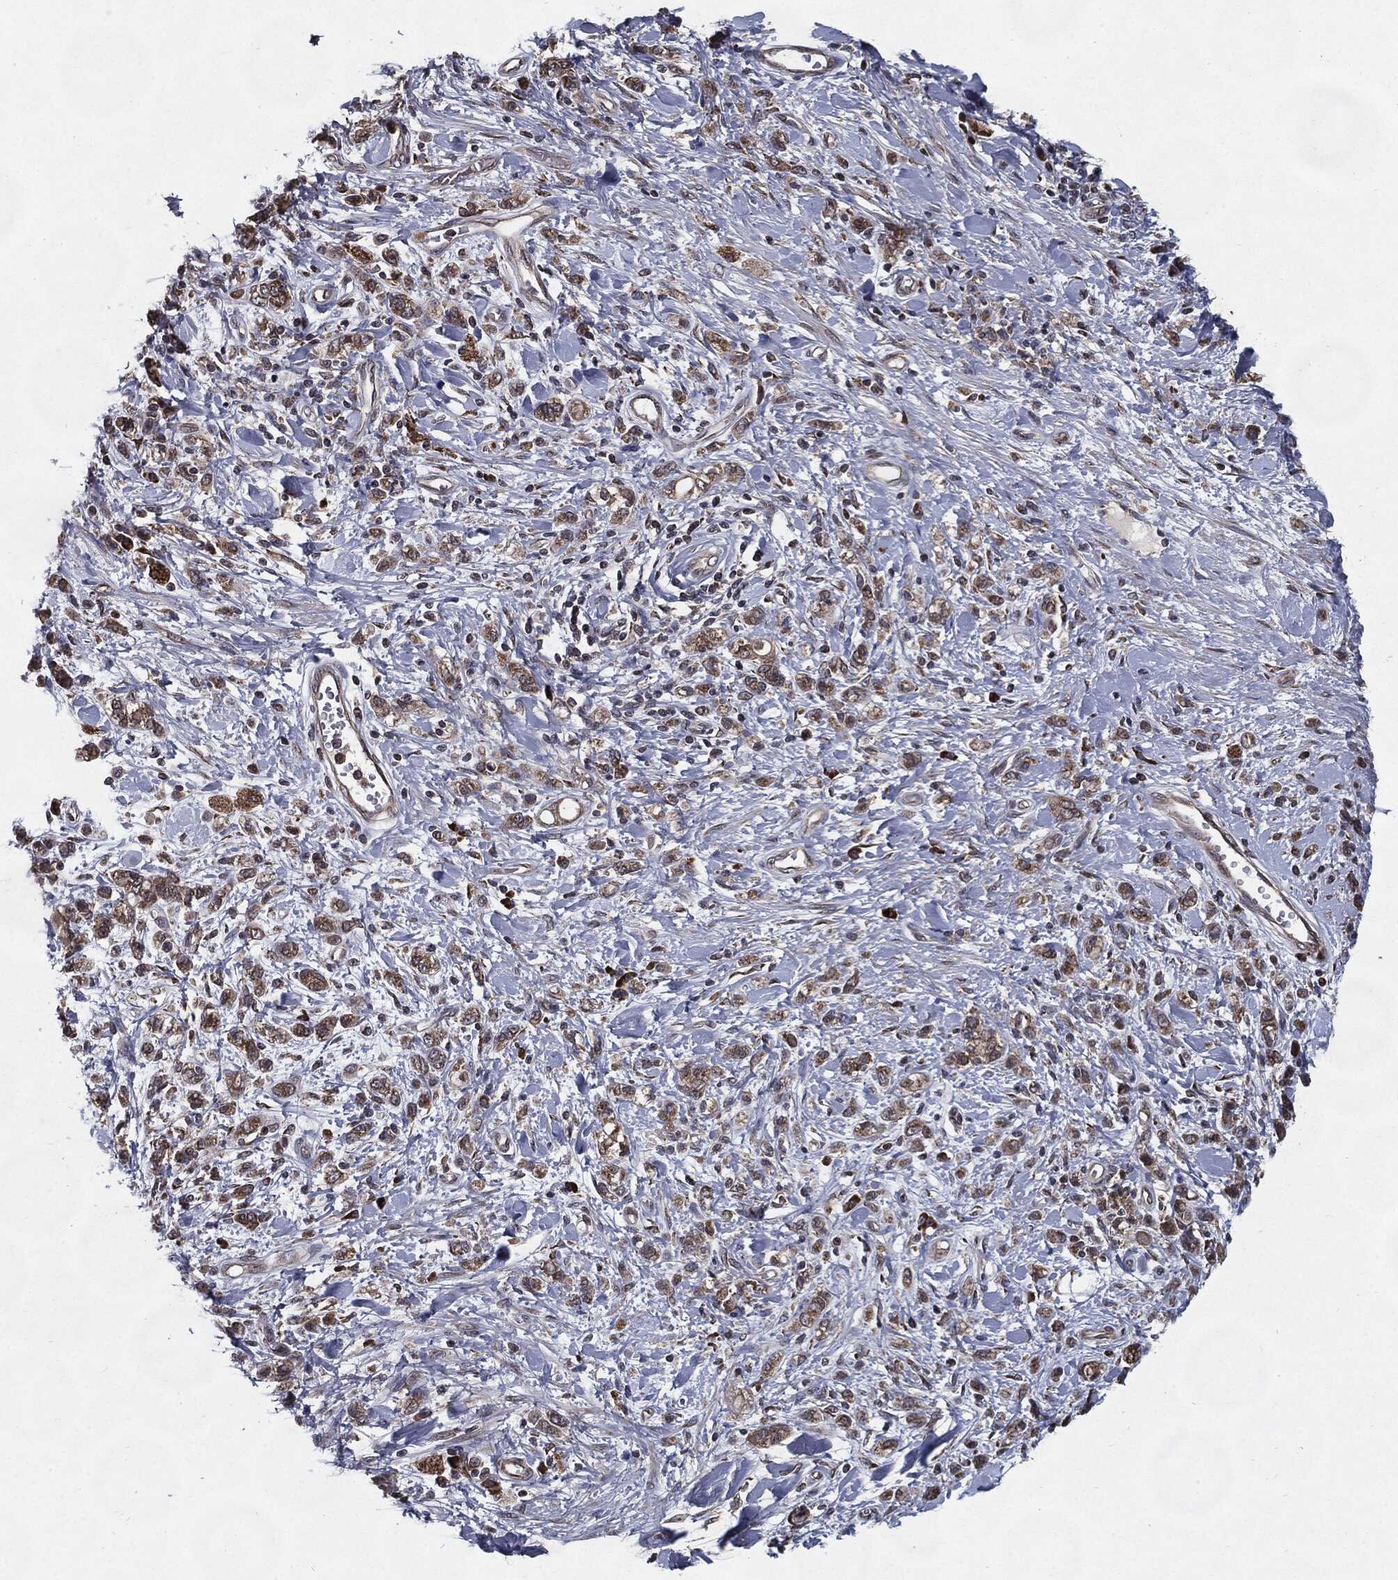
{"staining": {"intensity": "moderate", "quantity": "25%-75%", "location": "cytoplasmic/membranous"}, "tissue": "stomach cancer", "cell_type": "Tumor cells", "image_type": "cancer", "snomed": [{"axis": "morphology", "description": "Adenocarcinoma, NOS"}, {"axis": "topography", "description": "Stomach"}], "caption": "This is an image of immunohistochemistry (IHC) staining of stomach cancer, which shows moderate expression in the cytoplasmic/membranous of tumor cells.", "gene": "HDAC5", "patient": {"sex": "male", "age": 77}}